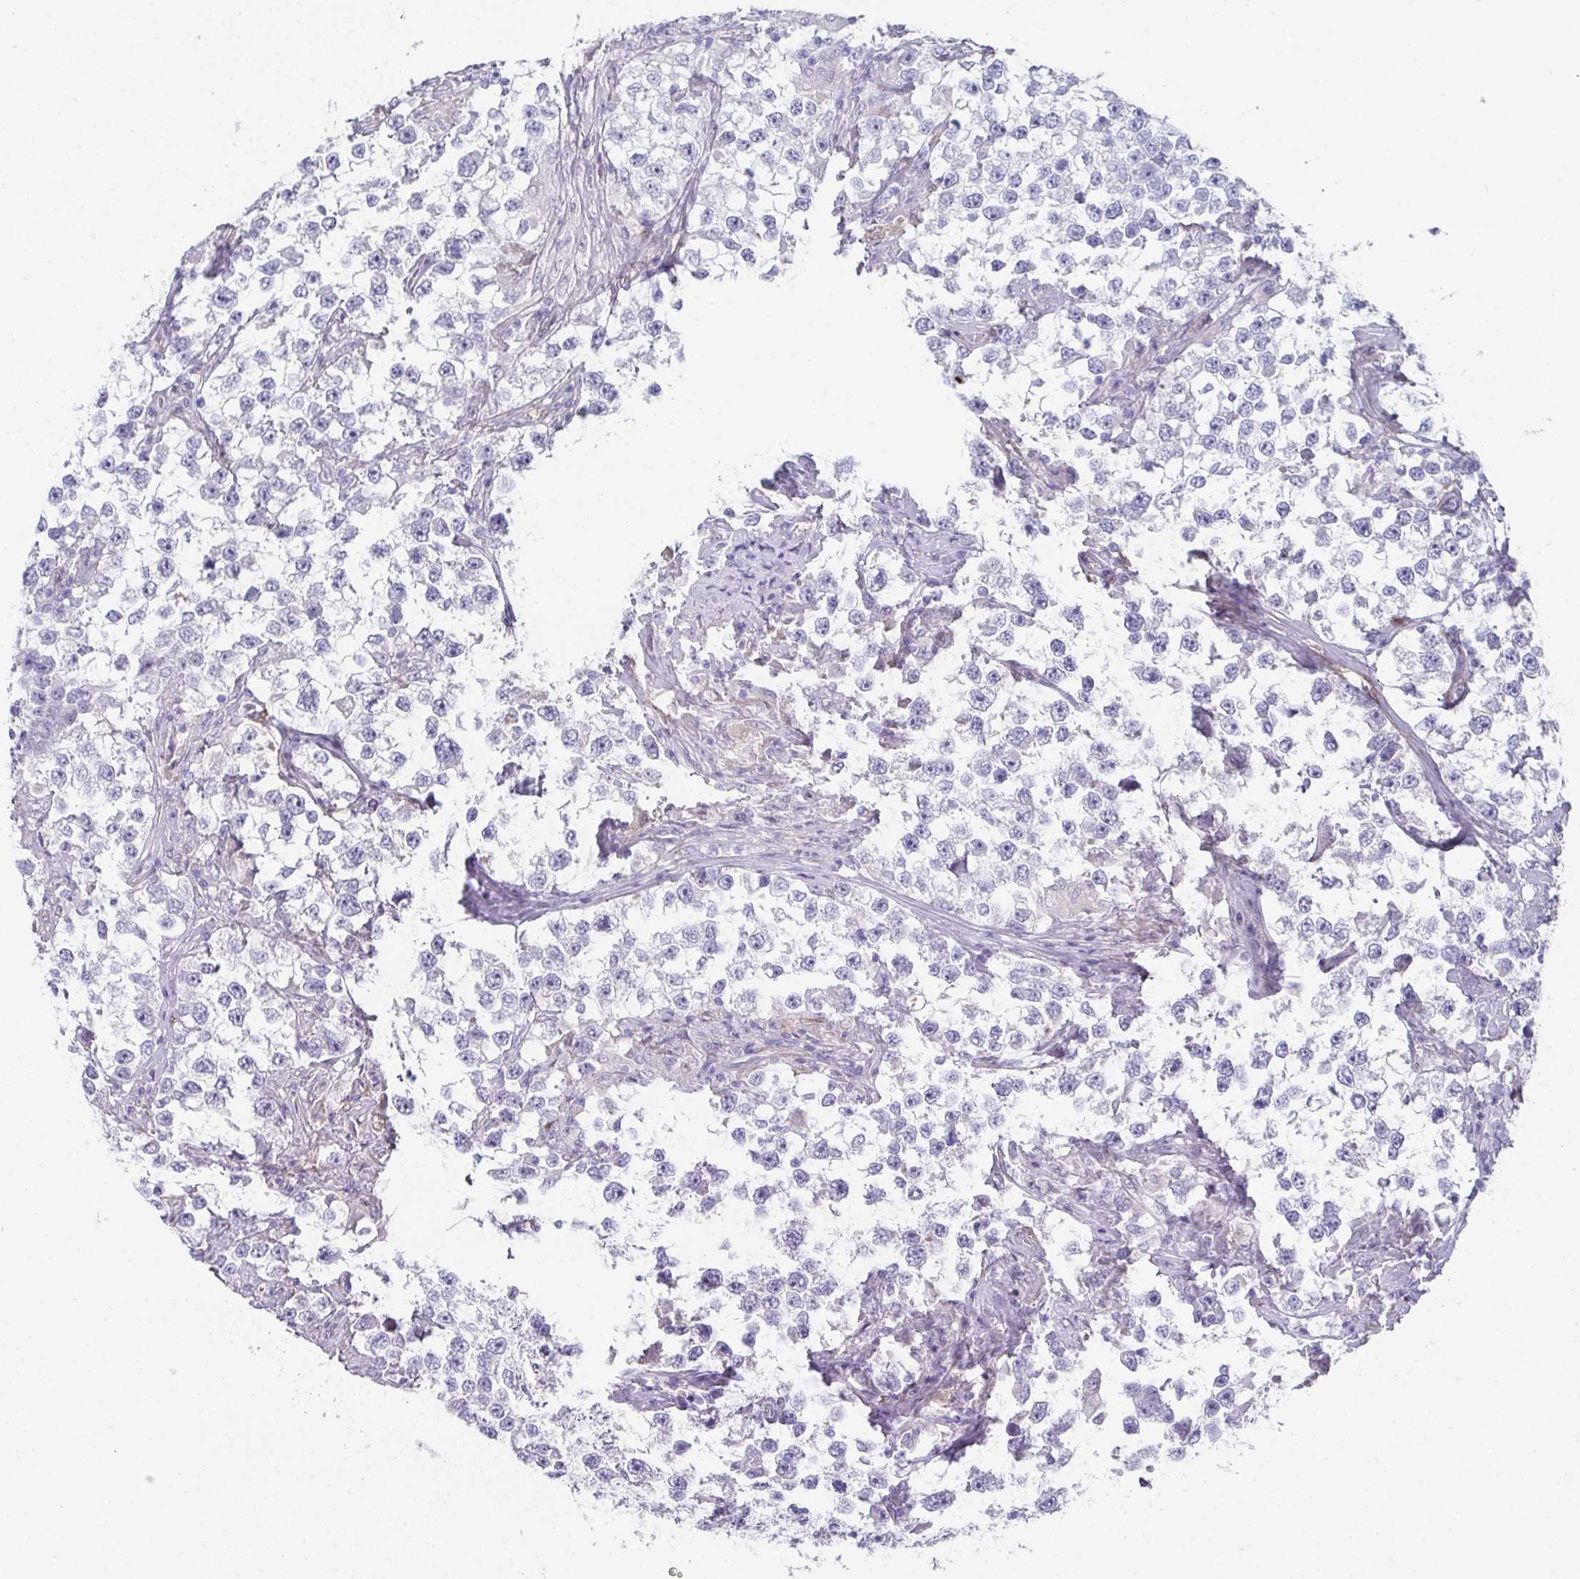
{"staining": {"intensity": "negative", "quantity": "none", "location": "none"}, "tissue": "testis cancer", "cell_type": "Tumor cells", "image_type": "cancer", "snomed": [{"axis": "morphology", "description": "Seminoma, NOS"}, {"axis": "topography", "description": "Testis"}], "caption": "Tumor cells show no significant protein expression in testis cancer.", "gene": "RBP1", "patient": {"sex": "male", "age": 46}}